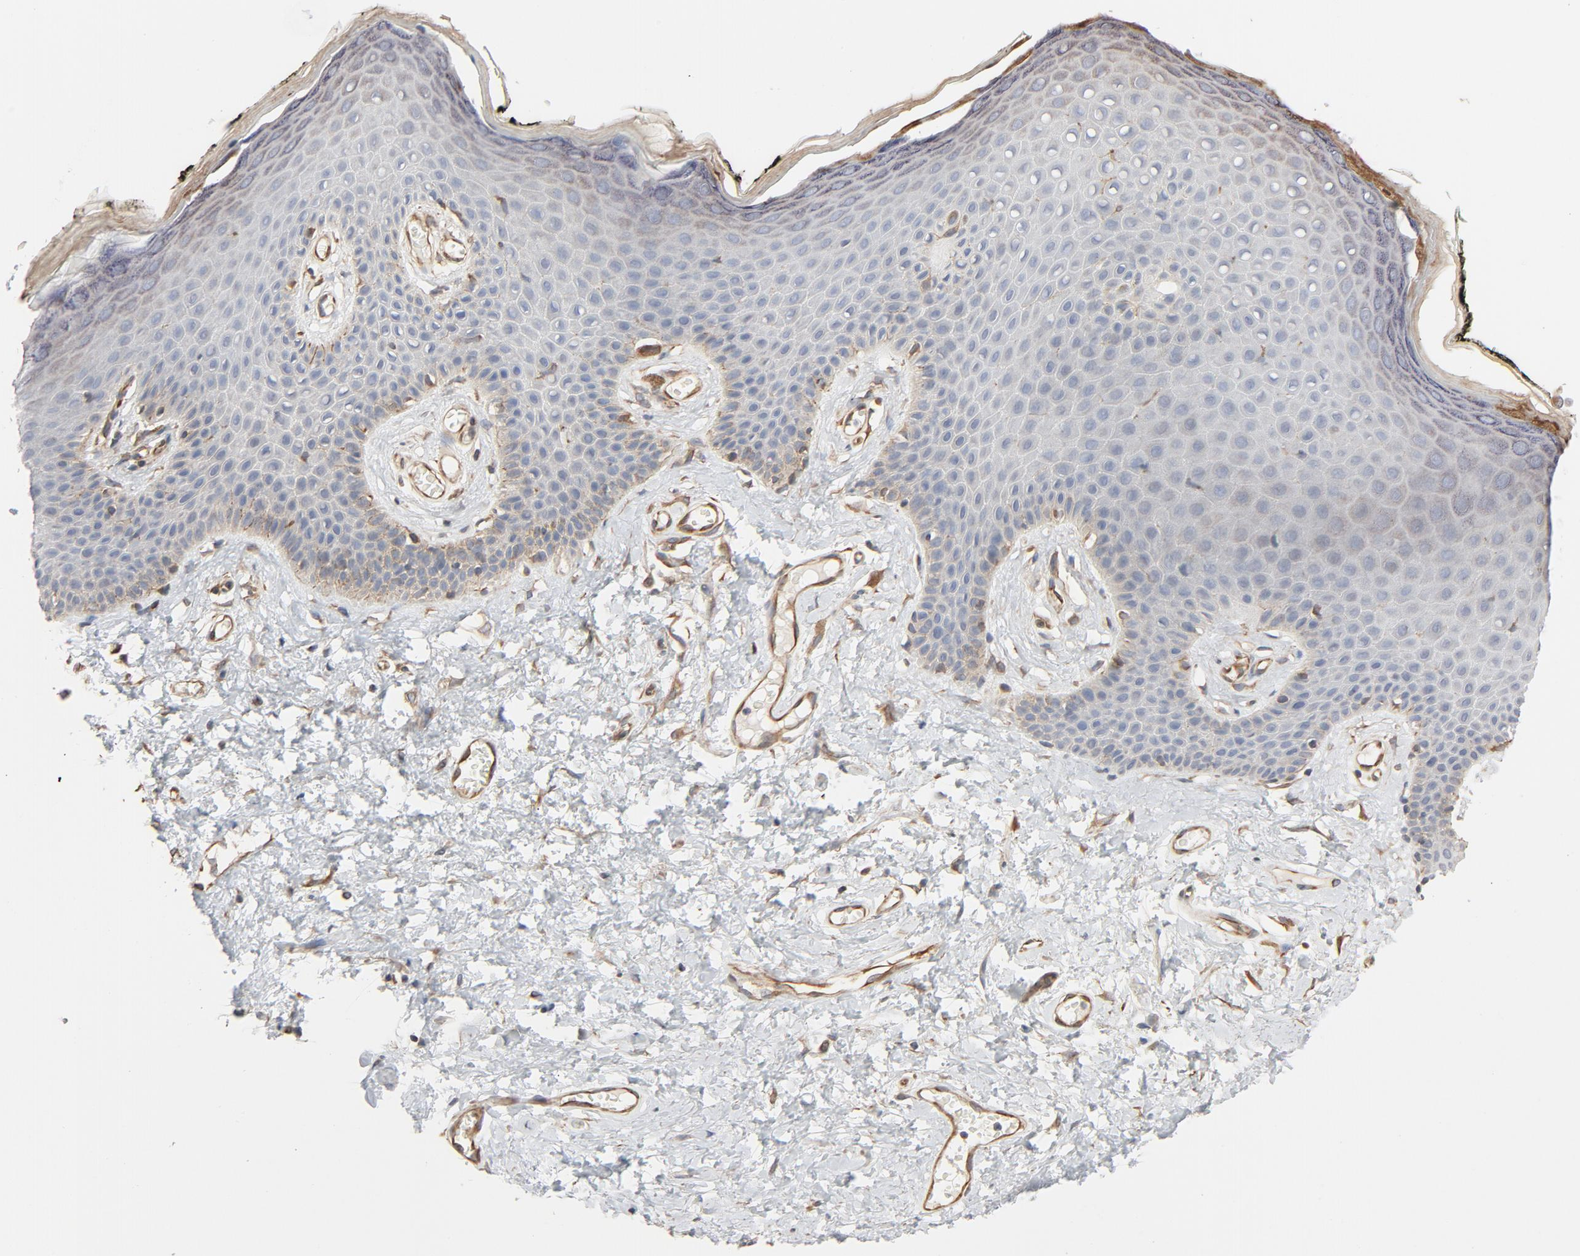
{"staining": {"intensity": "moderate", "quantity": "<25%", "location": "cytoplasmic/membranous"}, "tissue": "skin", "cell_type": "Epidermal cells", "image_type": "normal", "snomed": [{"axis": "morphology", "description": "Normal tissue, NOS"}, {"axis": "morphology", "description": "Inflammation, NOS"}, {"axis": "topography", "description": "Vulva"}], "caption": "Protein analysis of unremarkable skin reveals moderate cytoplasmic/membranous positivity in approximately <25% of epidermal cells.", "gene": "TRIOBP", "patient": {"sex": "female", "age": 84}}